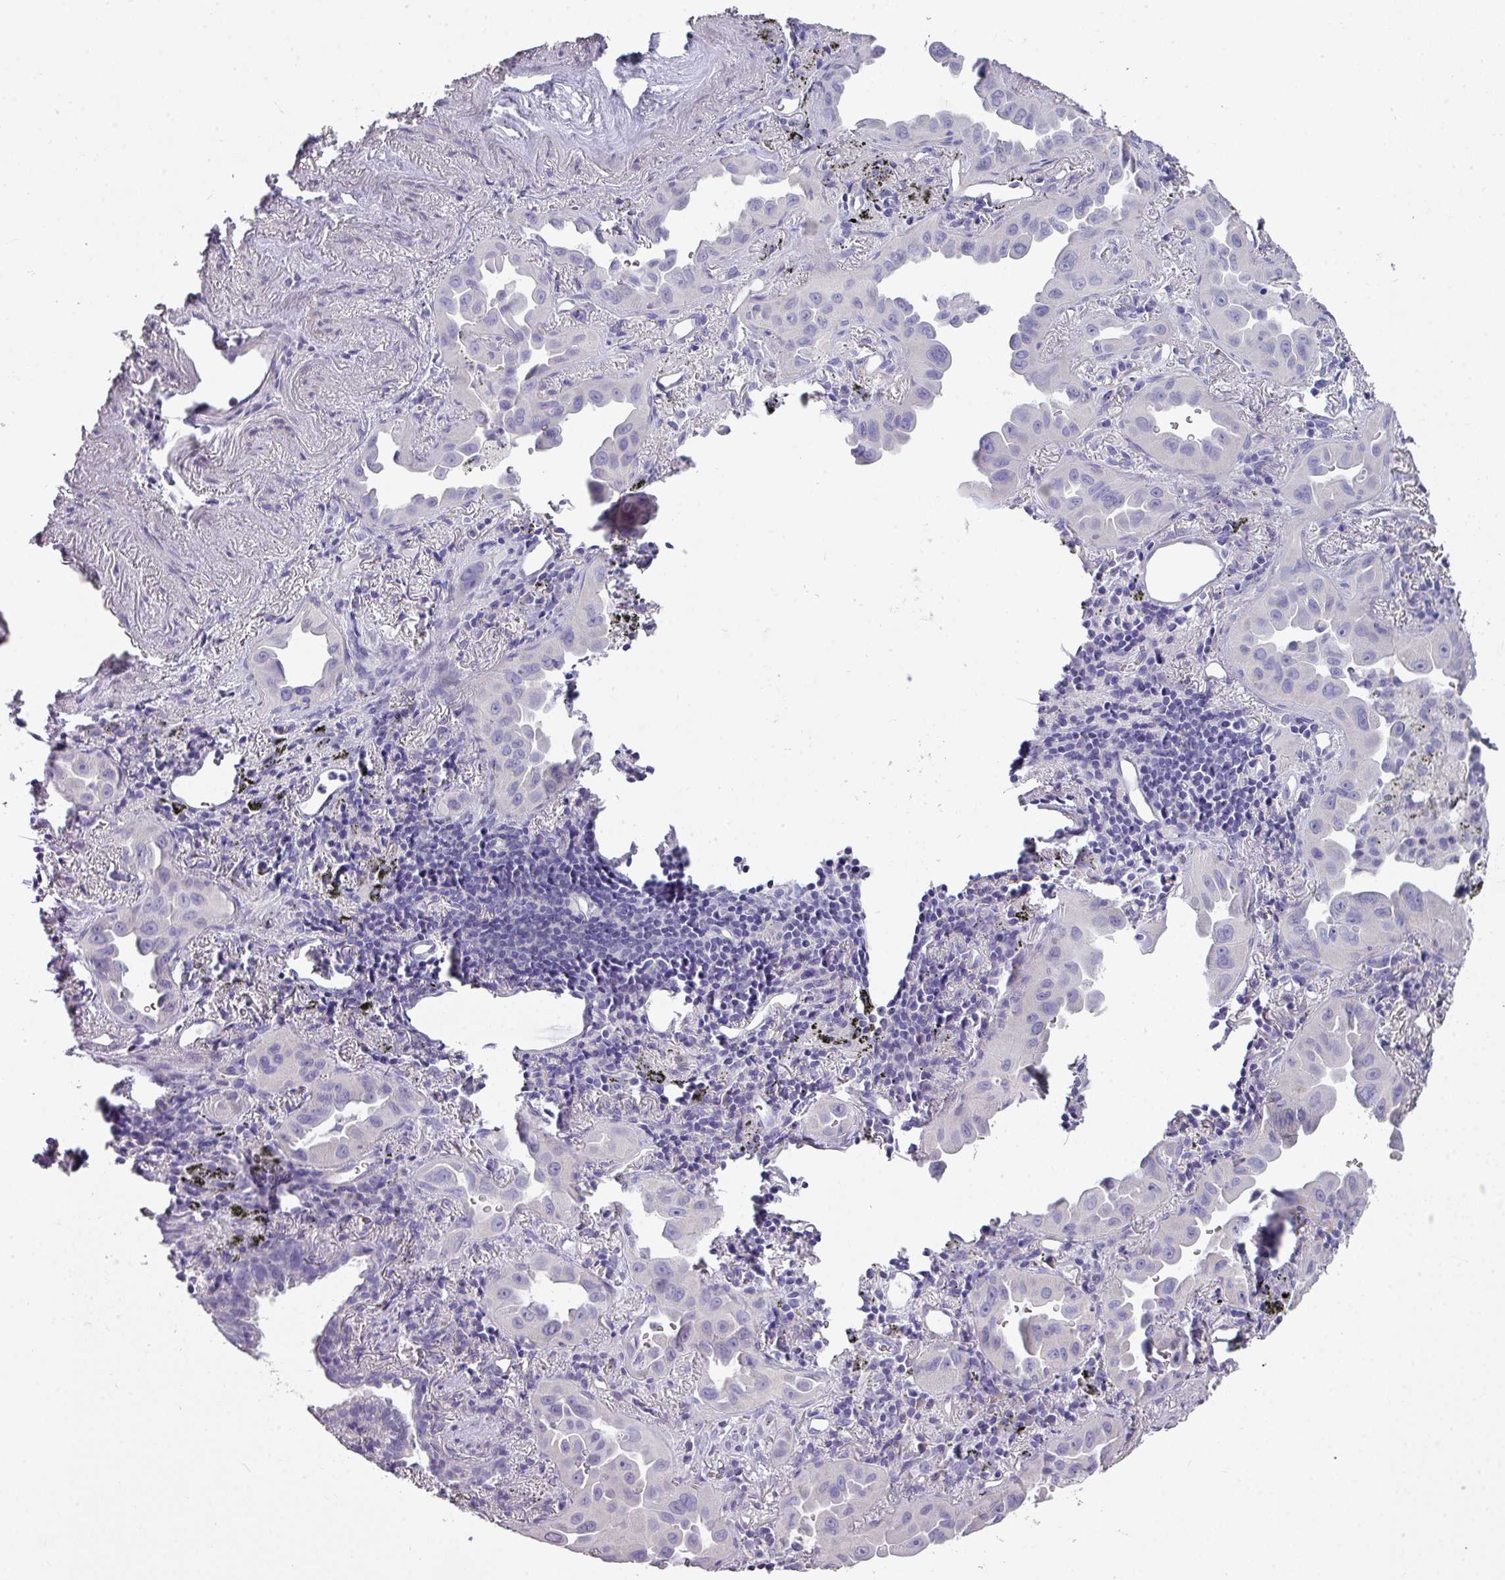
{"staining": {"intensity": "negative", "quantity": "none", "location": "none"}, "tissue": "lung cancer", "cell_type": "Tumor cells", "image_type": "cancer", "snomed": [{"axis": "morphology", "description": "Adenocarcinoma, NOS"}, {"axis": "topography", "description": "Lung"}], "caption": "DAB (3,3'-diaminobenzidine) immunohistochemical staining of lung cancer demonstrates no significant staining in tumor cells.", "gene": "GLI4", "patient": {"sex": "male", "age": 68}}